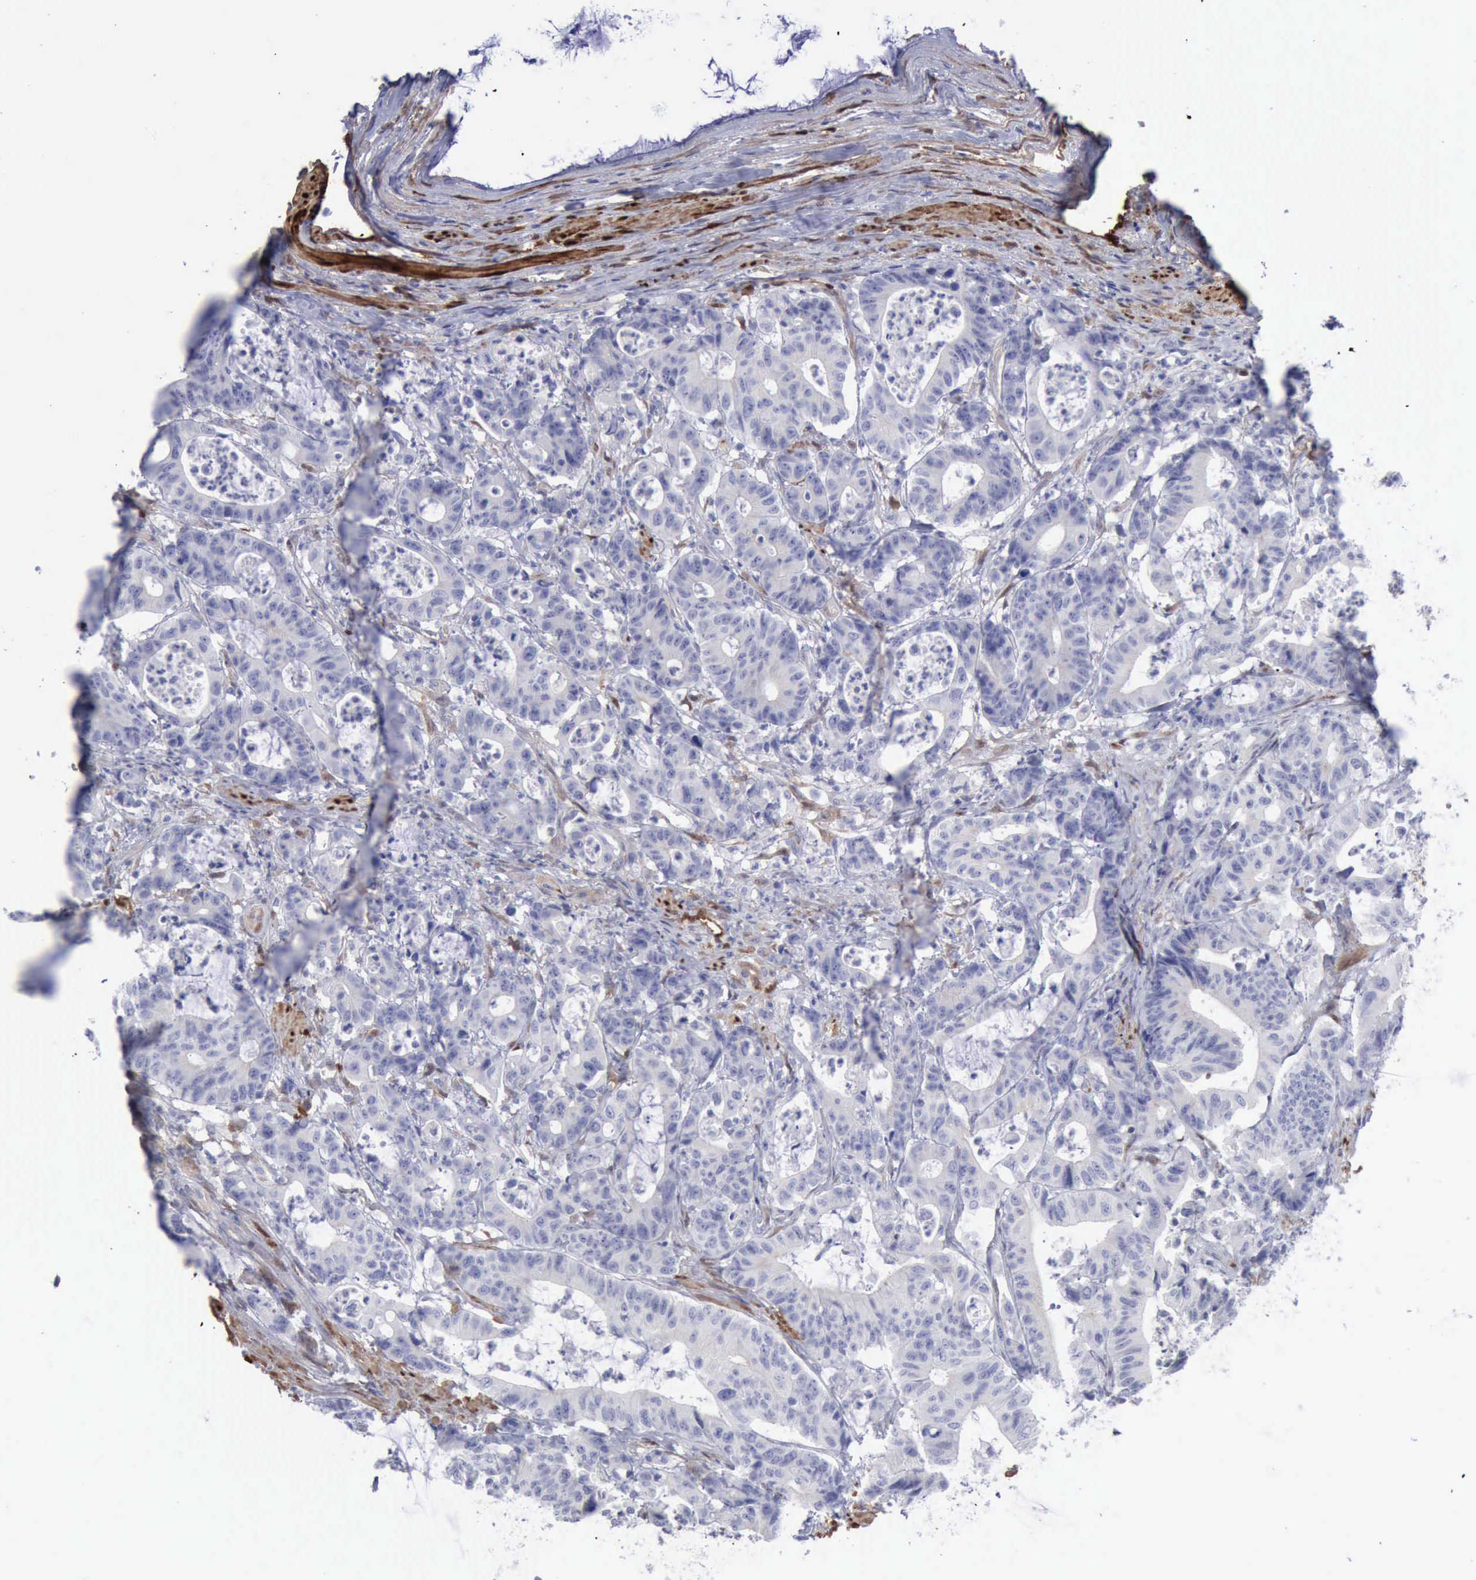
{"staining": {"intensity": "negative", "quantity": "none", "location": "none"}, "tissue": "colorectal cancer", "cell_type": "Tumor cells", "image_type": "cancer", "snomed": [{"axis": "morphology", "description": "Adenocarcinoma, NOS"}, {"axis": "topography", "description": "Colon"}], "caption": "DAB (3,3'-diaminobenzidine) immunohistochemical staining of human adenocarcinoma (colorectal) shows no significant positivity in tumor cells.", "gene": "FHL1", "patient": {"sex": "female", "age": 84}}